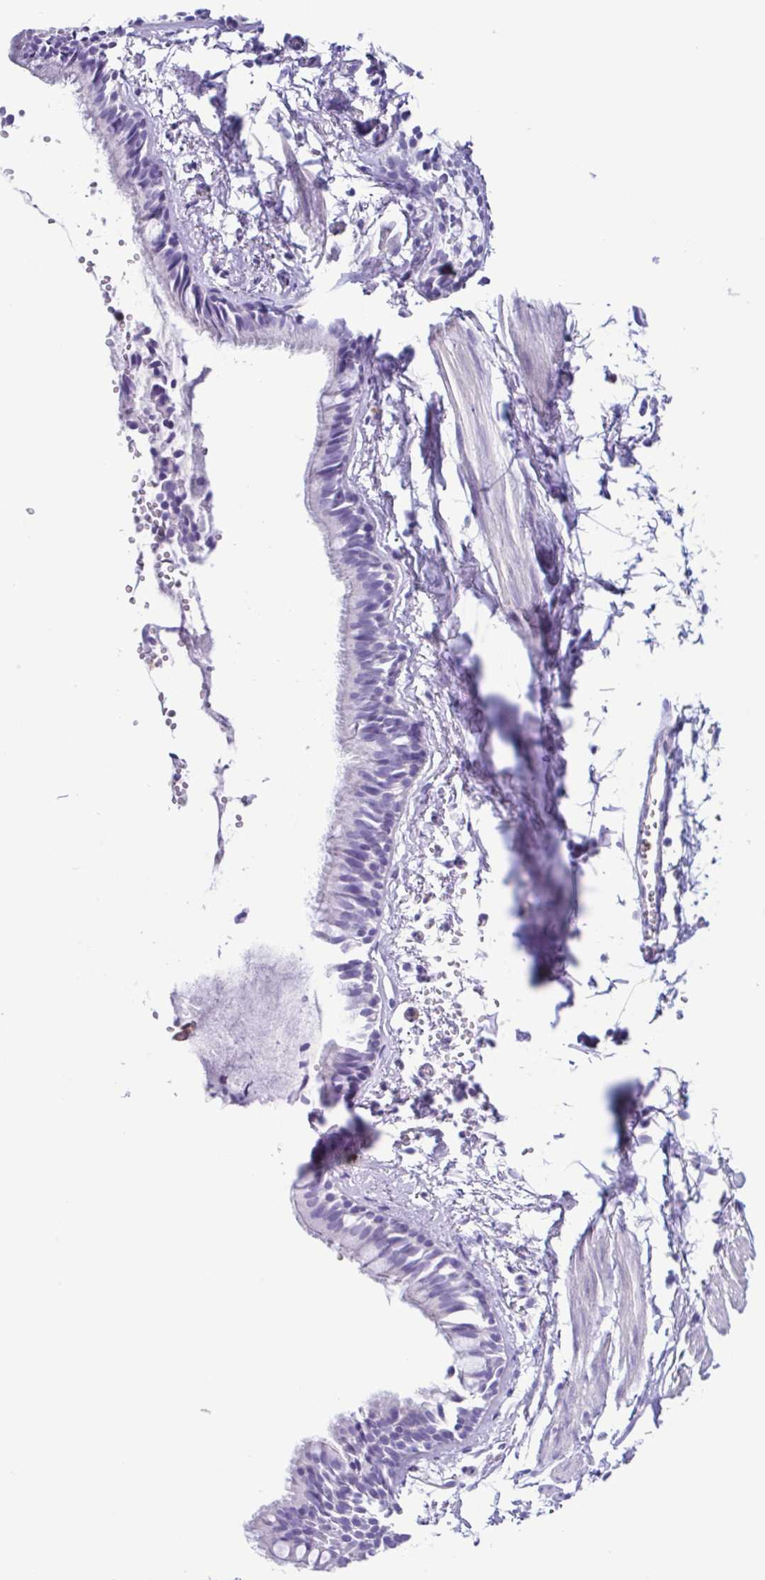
{"staining": {"intensity": "negative", "quantity": "none", "location": "none"}, "tissue": "bronchus", "cell_type": "Respiratory epithelial cells", "image_type": "normal", "snomed": [{"axis": "morphology", "description": "Normal tissue, NOS"}, {"axis": "topography", "description": "Bronchus"}], "caption": "The immunohistochemistry (IHC) photomicrograph has no significant staining in respiratory epithelial cells of bronchus. (Immunohistochemistry (ihc), brightfield microscopy, high magnification).", "gene": "CYP11B1", "patient": {"sex": "female", "age": 59}}